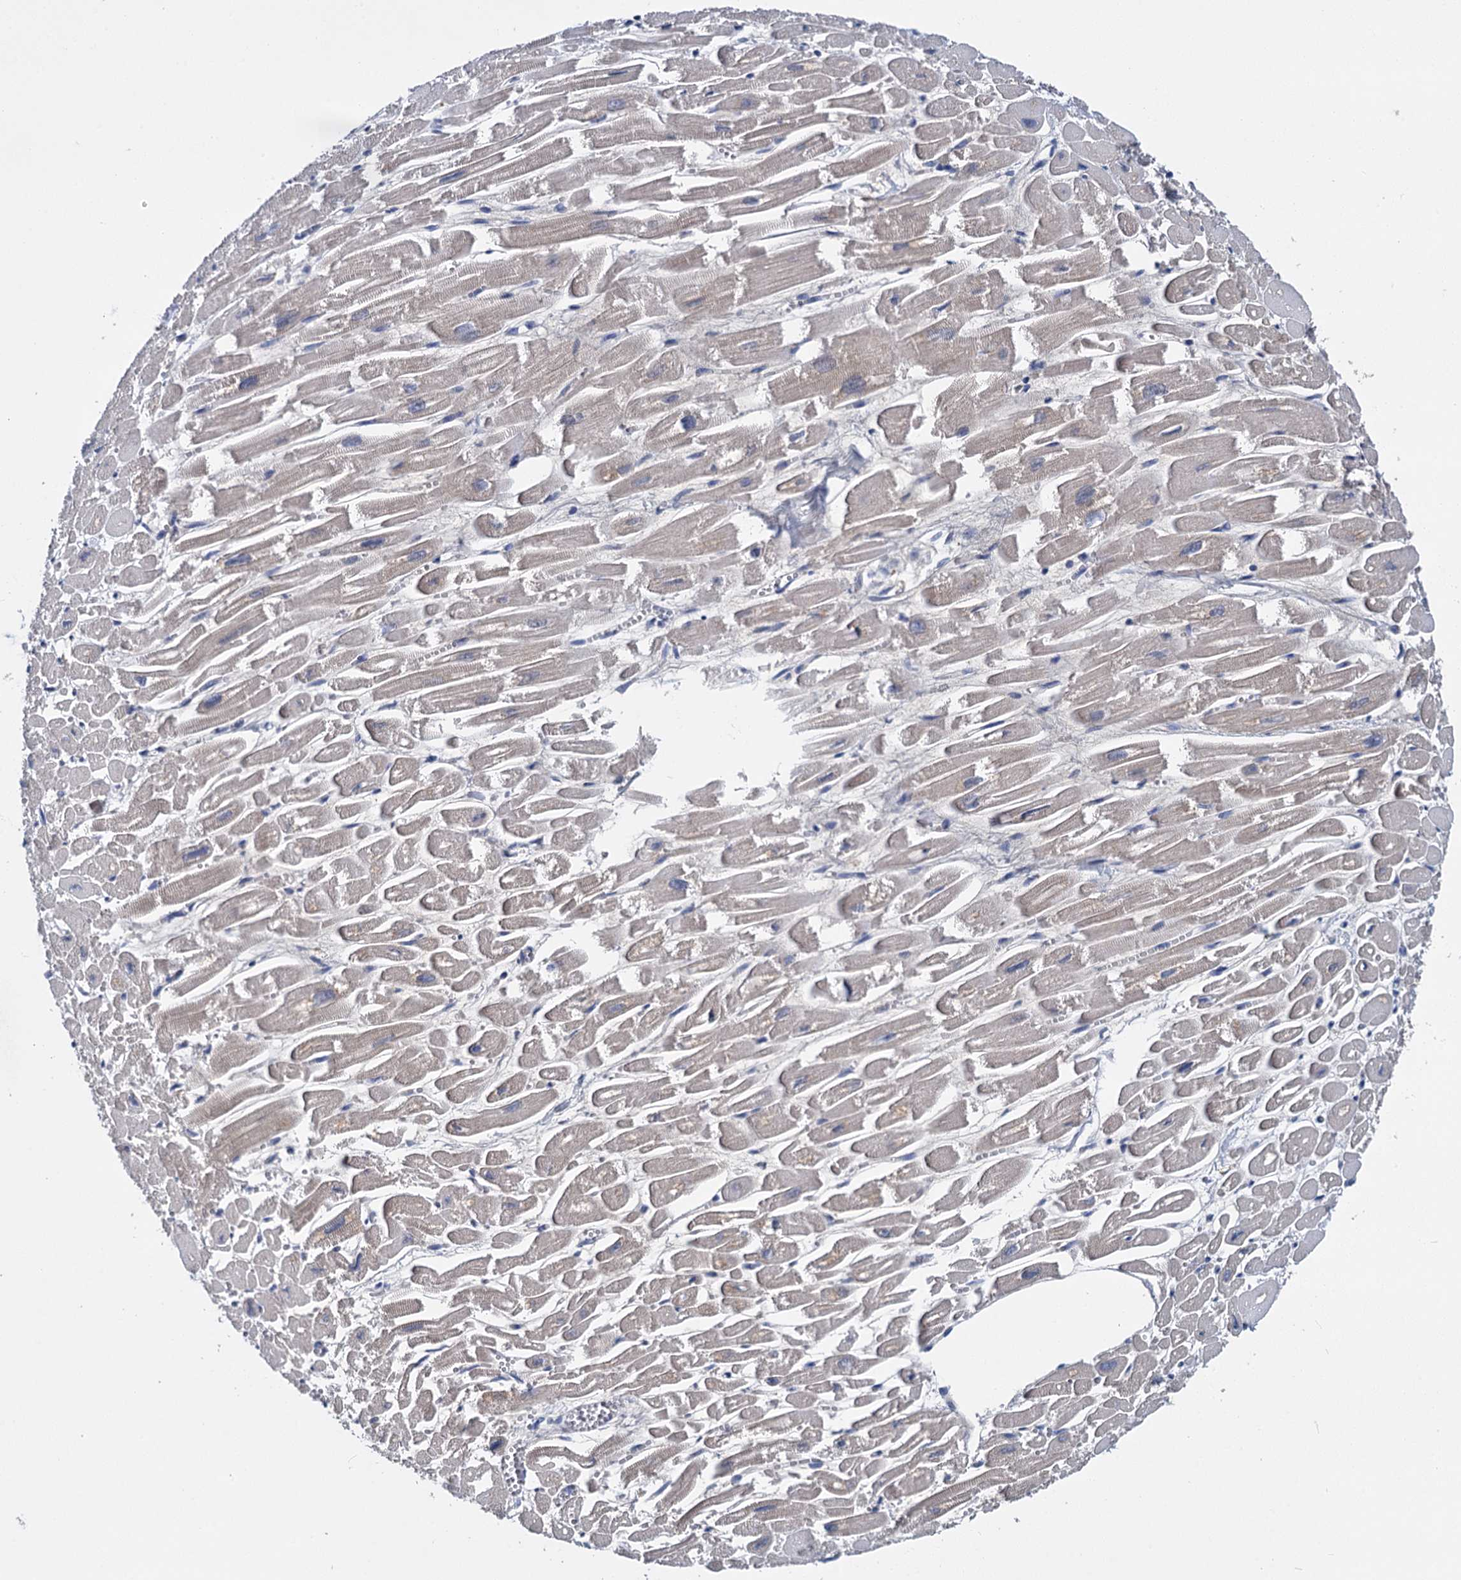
{"staining": {"intensity": "negative", "quantity": "none", "location": "none"}, "tissue": "heart muscle", "cell_type": "Cardiomyocytes", "image_type": "normal", "snomed": [{"axis": "morphology", "description": "Normal tissue, NOS"}, {"axis": "topography", "description": "Heart"}], "caption": "Immunohistochemistry image of unremarkable heart muscle: heart muscle stained with DAB (3,3'-diaminobenzidine) reveals no significant protein positivity in cardiomyocytes. The staining is performed using DAB (3,3'-diaminobenzidine) brown chromogen with nuclei counter-stained in using hematoxylin.", "gene": "GSTM3", "patient": {"sex": "male", "age": 54}}